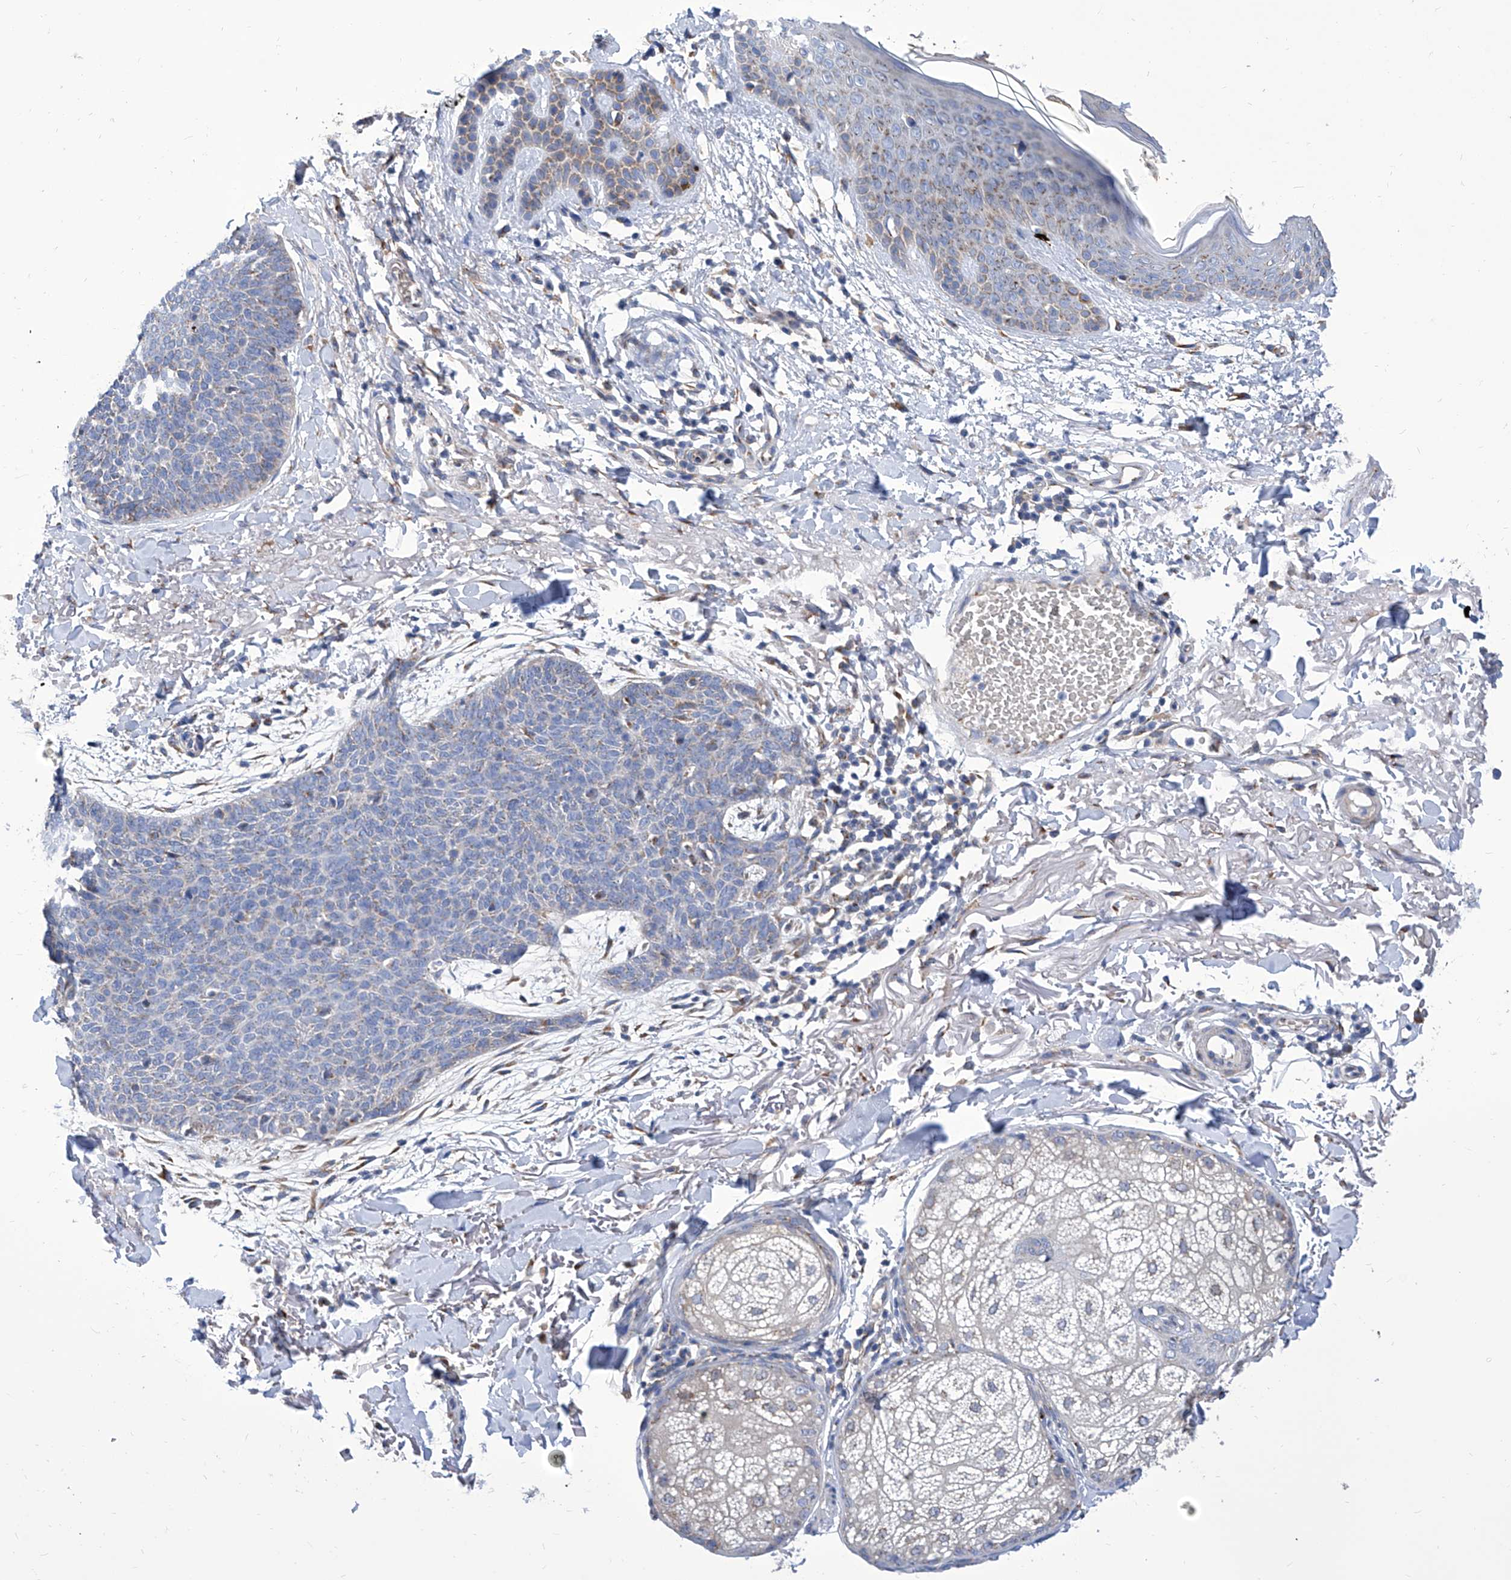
{"staining": {"intensity": "weak", "quantity": "<25%", "location": "cytoplasmic/membranous"}, "tissue": "skin cancer", "cell_type": "Tumor cells", "image_type": "cancer", "snomed": [{"axis": "morphology", "description": "Basal cell carcinoma"}, {"axis": "topography", "description": "Skin"}], "caption": "A high-resolution image shows immunohistochemistry staining of skin cancer (basal cell carcinoma), which demonstrates no significant positivity in tumor cells. (DAB (3,3'-diaminobenzidine) IHC visualized using brightfield microscopy, high magnification).", "gene": "TJAP1", "patient": {"sex": "male", "age": 85}}